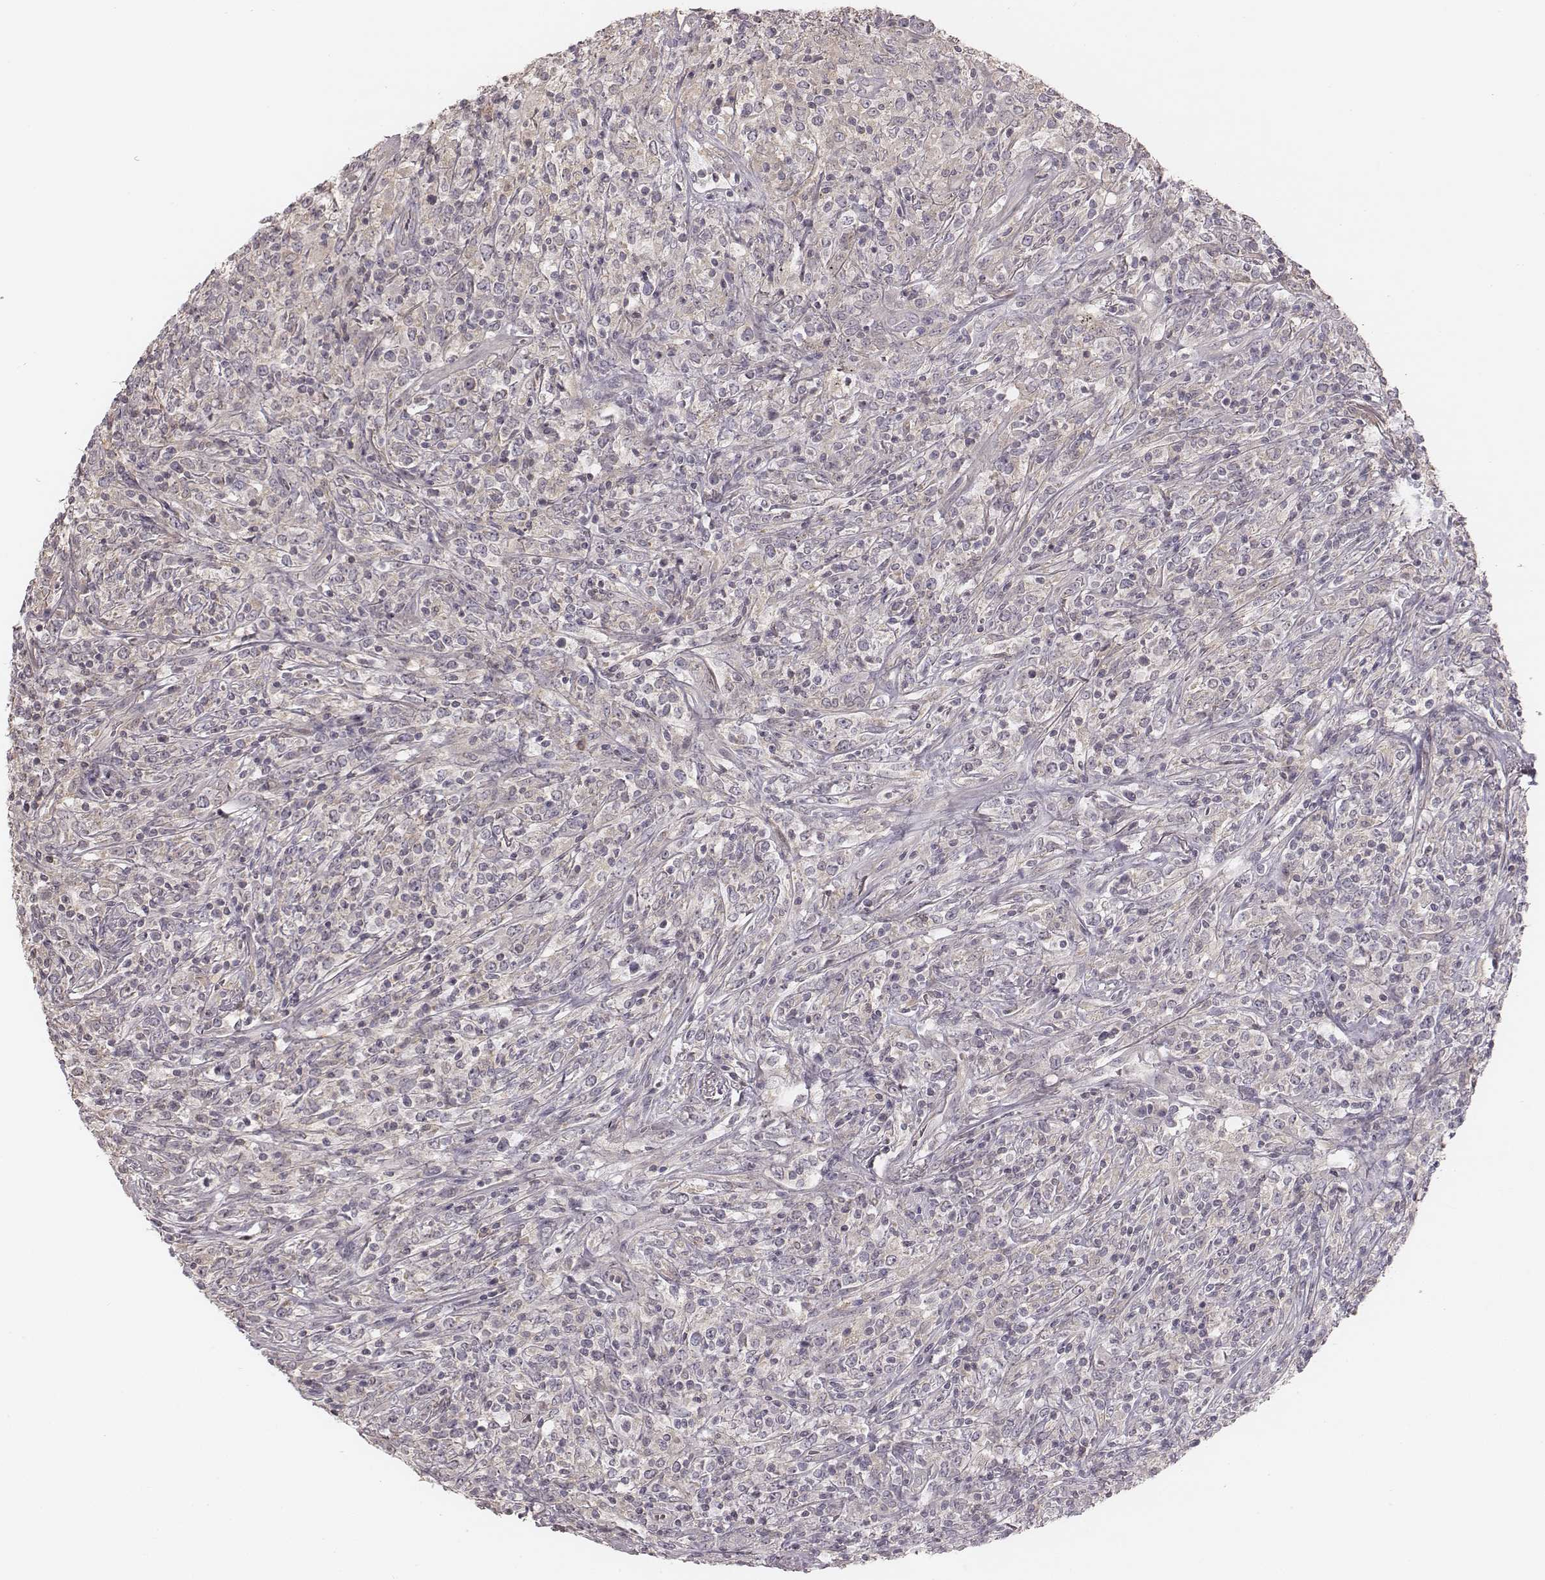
{"staining": {"intensity": "negative", "quantity": "none", "location": "none"}, "tissue": "lymphoma", "cell_type": "Tumor cells", "image_type": "cancer", "snomed": [{"axis": "morphology", "description": "Malignant lymphoma, non-Hodgkin's type, High grade"}, {"axis": "topography", "description": "Lung"}], "caption": "Tumor cells show no significant protein expression in malignant lymphoma, non-Hodgkin's type (high-grade). (DAB (3,3'-diaminobenzidine) immunohistochemistry (IHC), high magnification).", "gene": "TDRD5", "patient": {"sex": "male", "age": 79}}